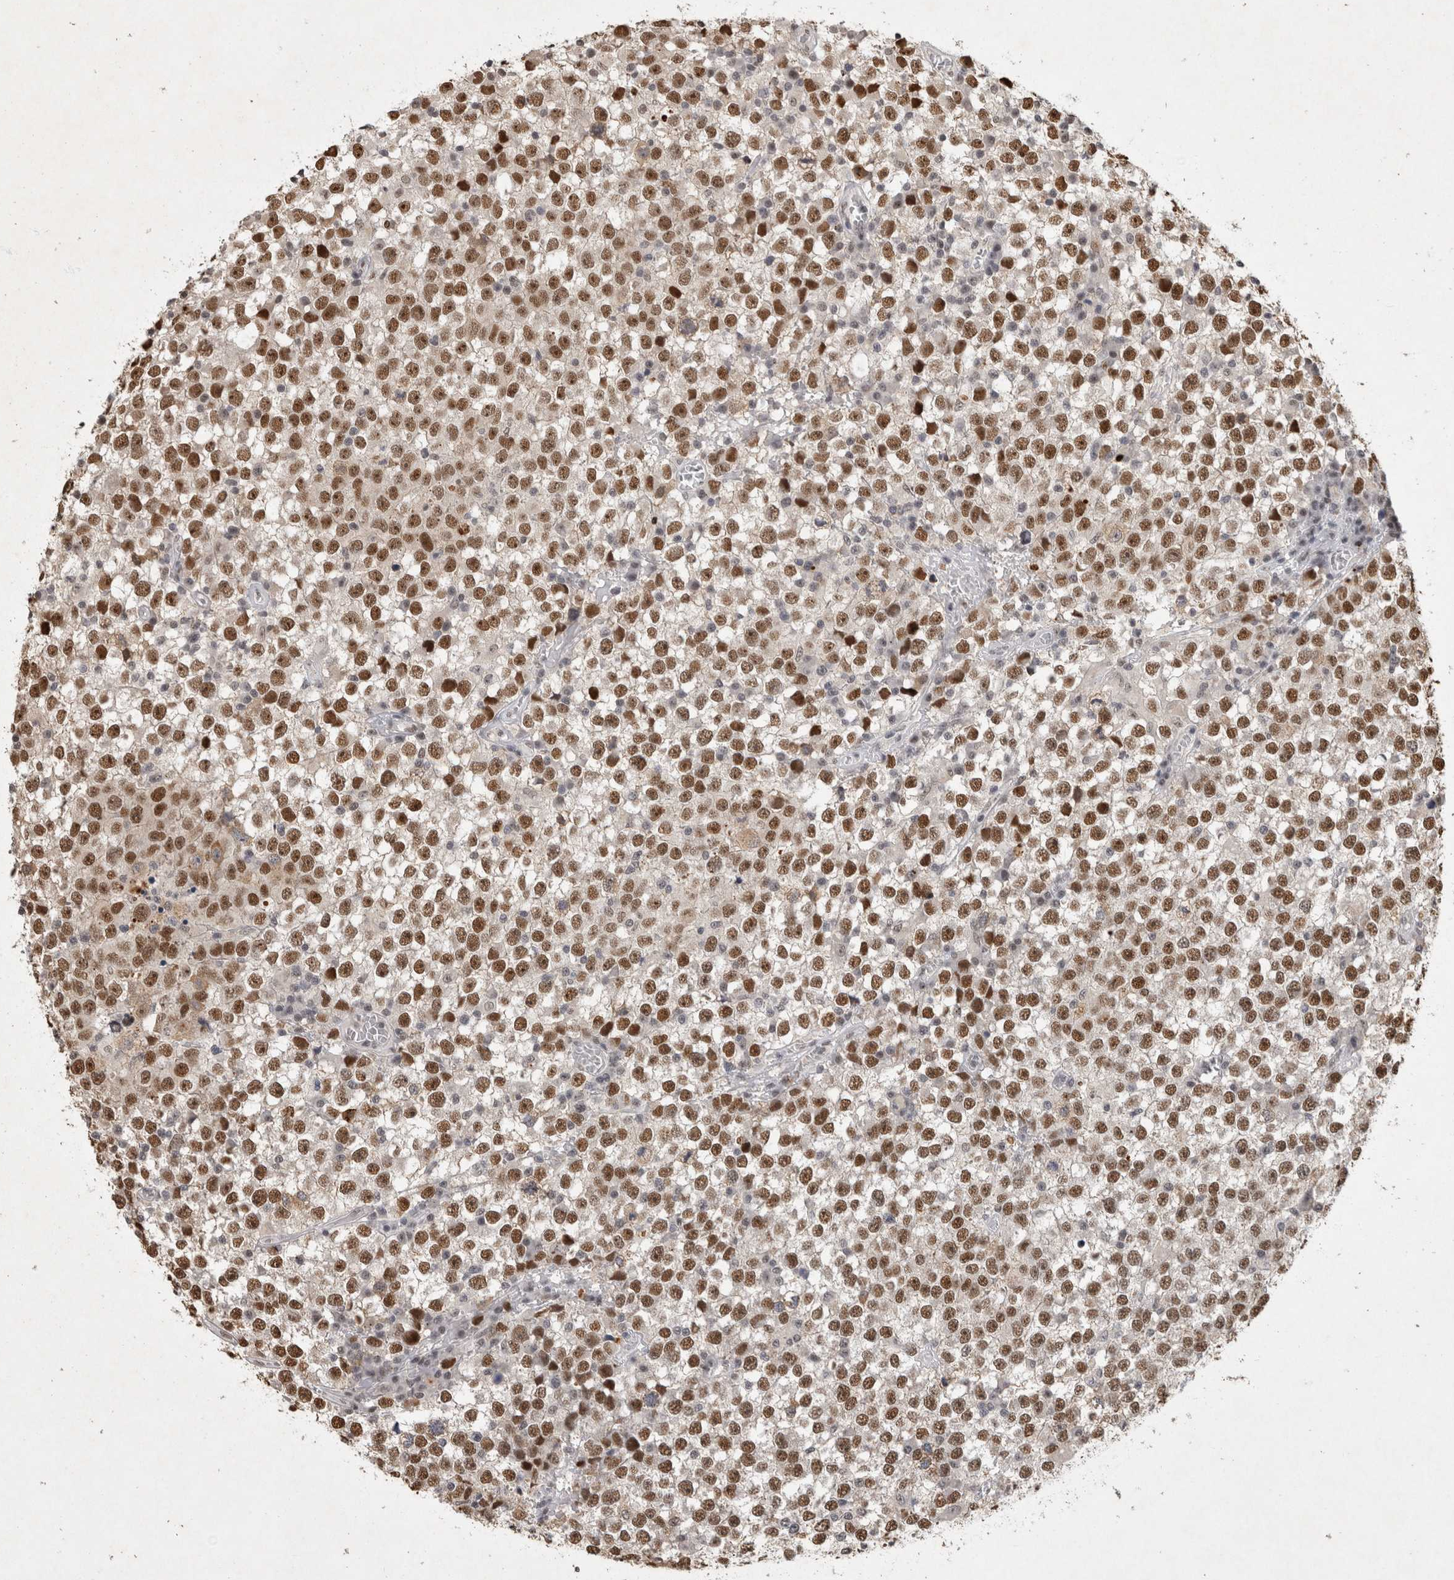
{"staining": {"intensity": "strong", "quantity": ">75%", "location": "nuclear"}, "tissue": "testis cancer", "cell_type": "Tumor cells", "image_type": "cancer", "snomed": [{"axis": "morphology", "description": "Seminoma, NOS"}, {"axis": "topography", "description": "Testis"}], "caption": "There is high levels of strong nuclear staining in tumor cells of testis cancer, as demonstrated by immunohistochemical staining (brown color).", "gene": "XRCC5", "patient": {"sex": "male", "age": 65}}